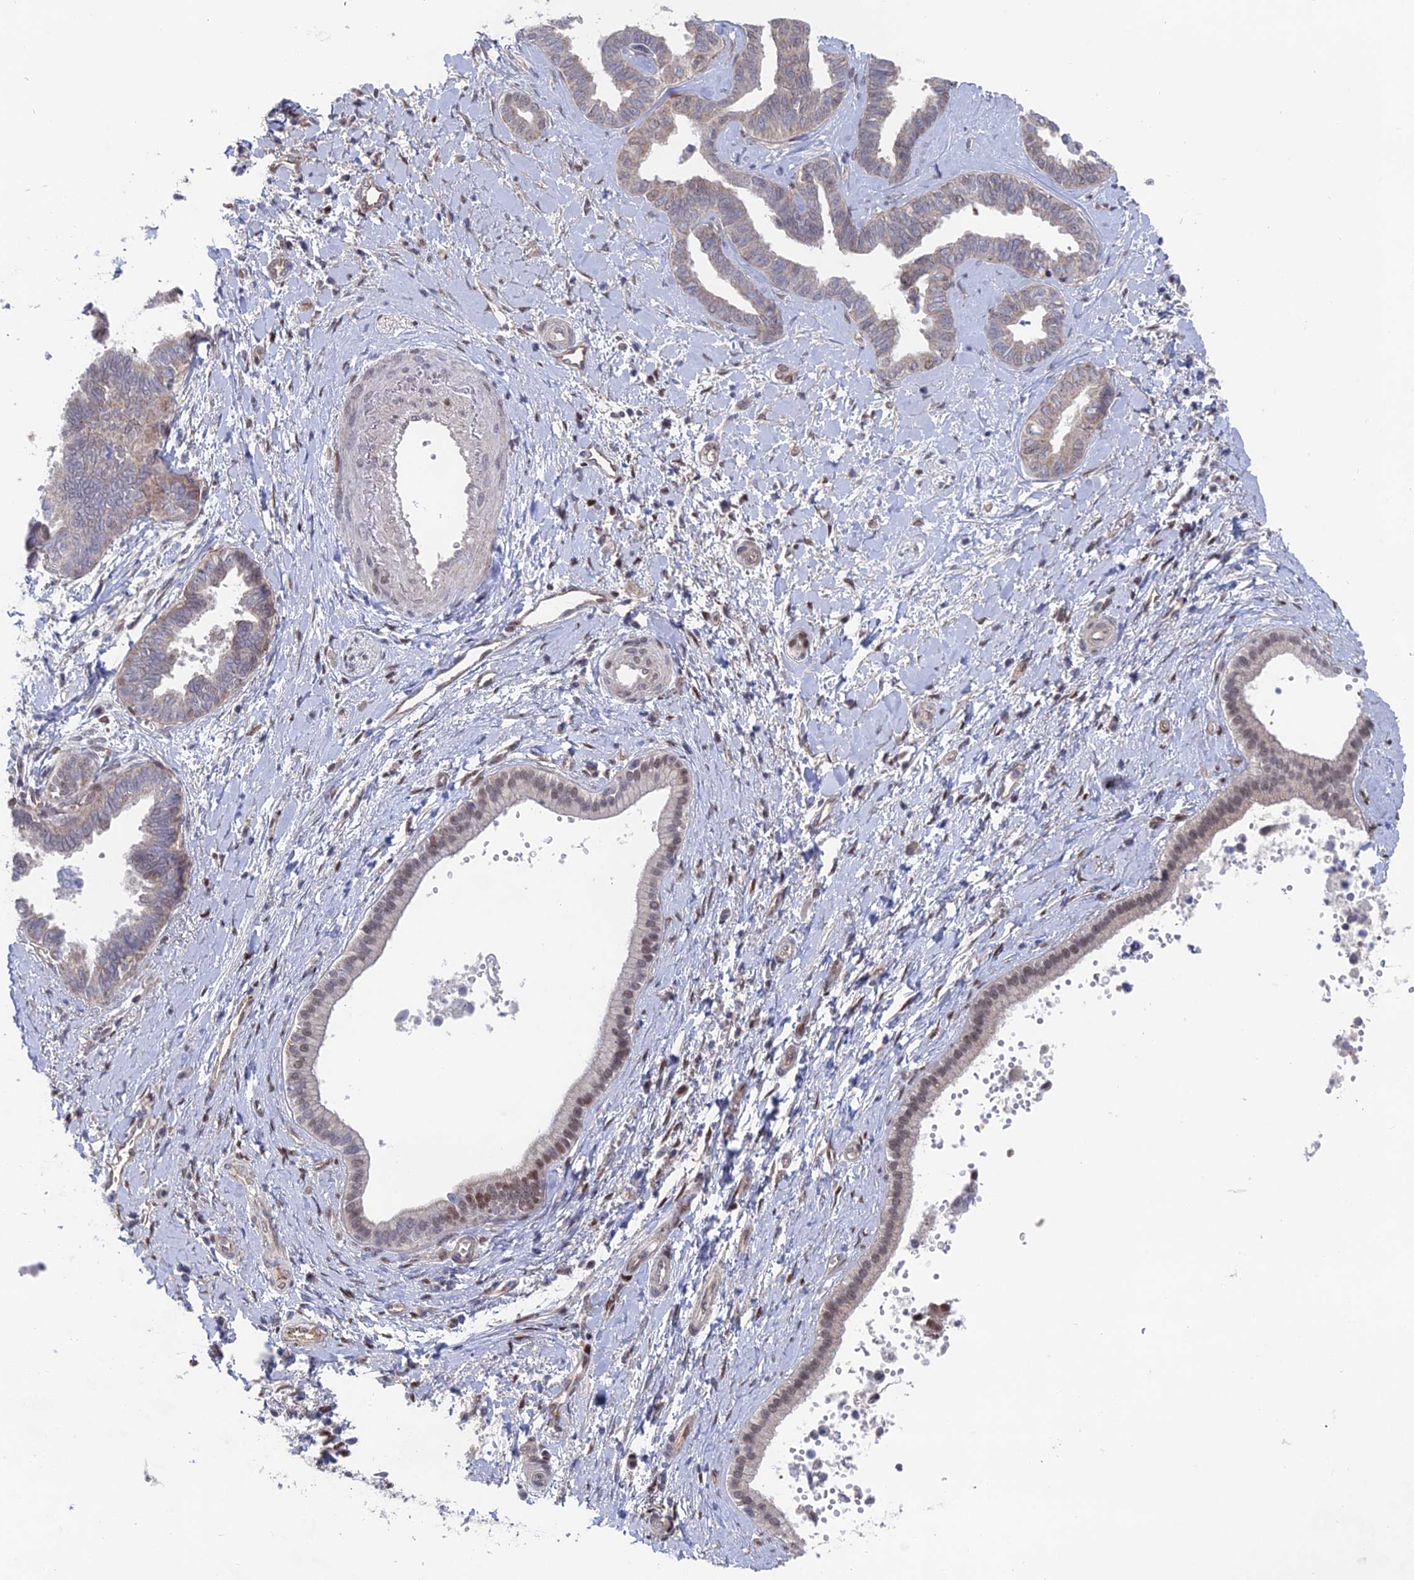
{"staining": {"intensity": "weak", "quantity": ">75%", "location": "nuclear"}, "tissue": "liver cancer", "cell_type": "Tumor cells", "image_type": "cancer", "snomed": [{"axis": "morphology", "description": "Cholangiocarcinoma"}, {"axis": "topography", "description": "Liver"}], "caption": "This is a histology image of immunohistochemistry (IHC) staining of liver cancer (cholangiocarcinoma), which shows weak positivity in the nuclear of tumor cells.", "gene": "UNC5D", "patient": {"sex": "female", "age": 77}}